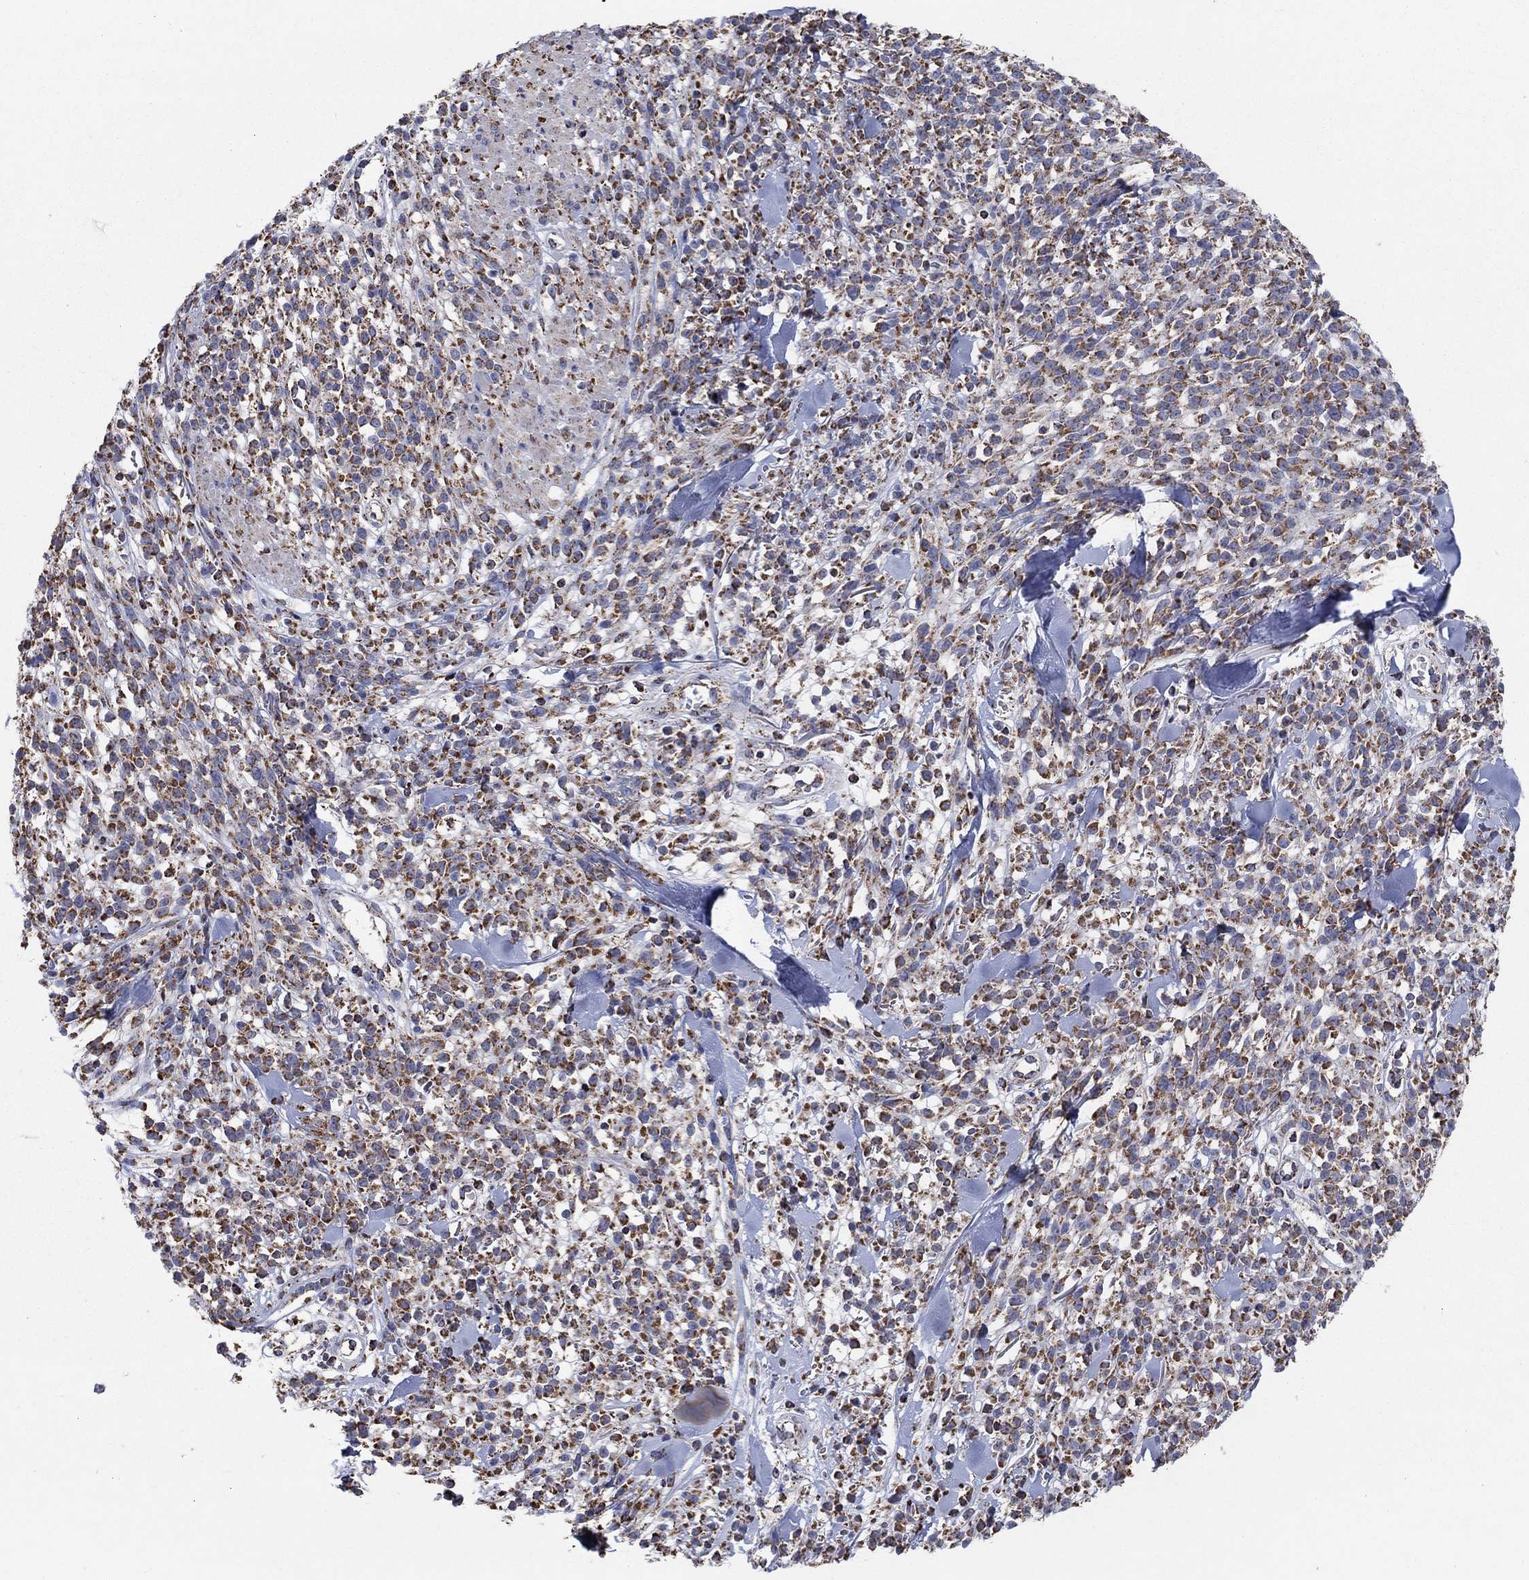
{"staining": {"intensity": "negative", "quantity": "none", "location": "none"}, "tissue": "melanoma", "cell_type": "Tumor cells", "image_type": "cancer", "snomed": [{"axis": "morphology", "description": "Malignant melanoma, NOS"}, {"axis": "topography", "description": "Skin"}, {"axis": "topography", "description": "Skin of trunk"}], "caption": "An immunohistochemistry (IHC) image of melanoma is shown. There is no staining in tumor cells of melanoma. Brightfield microscopy of IHC stained with DAB (brown) and hematoxylin (blue), captured at high magnification.", "gene": "C9orf85", "patient": {"sex": "male", "age": 74}}